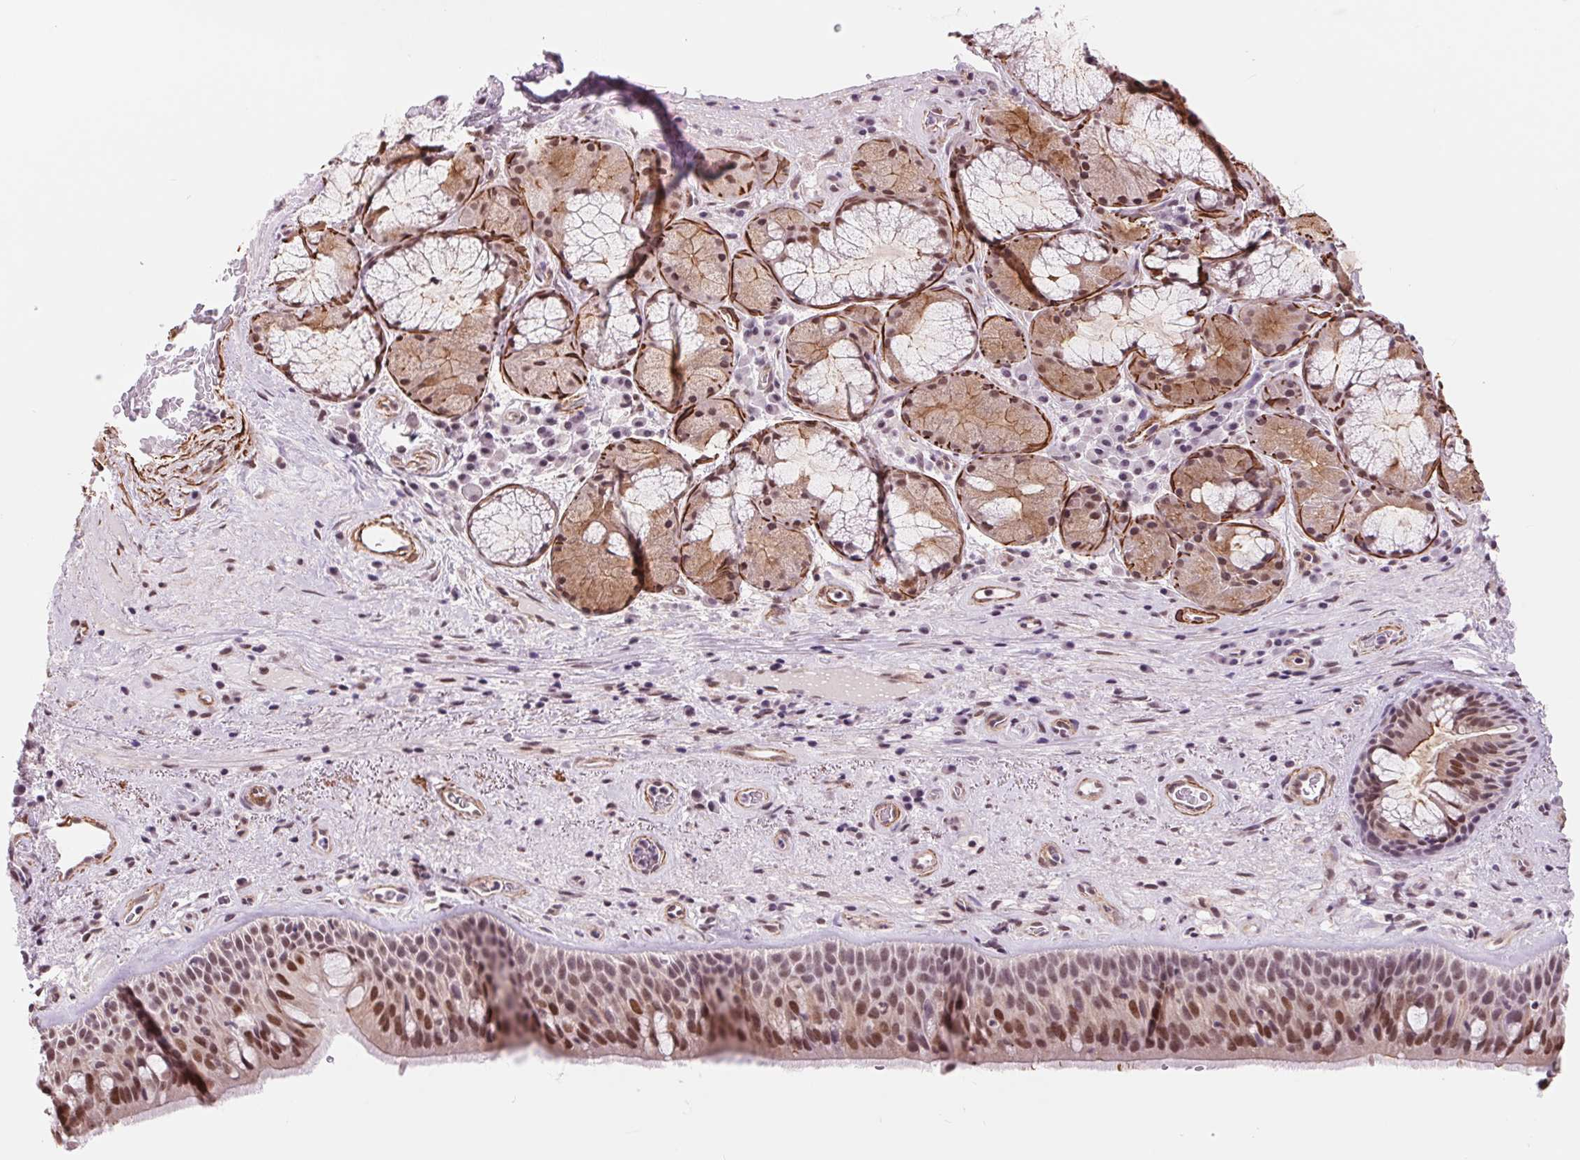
{"staining": {"intensity": "moderate", "quantity": ">75%", "location": "nuclear"}, "tissue": "bronchus", "cell_type": "Respiratory epithelial cells", "image_type": "normal", "snomed": [{"axis": "morphology", "description": "Normal tissue, NOS"}, {"axis": "topography", "description": "Bronchus"}], "caption": "The photomicrograph reveals immunohistochemical staining of normal bronchus. There is moderate nuclear positivity is present in approximately >75% of respiratory epithelial cells. (DAB (3,3'-diaminobenzidine) IHC, brown staining for protein, blue staining for nuclei).", "gene": "BCAT1", "patient": {"sex": "male", "age": 48}}